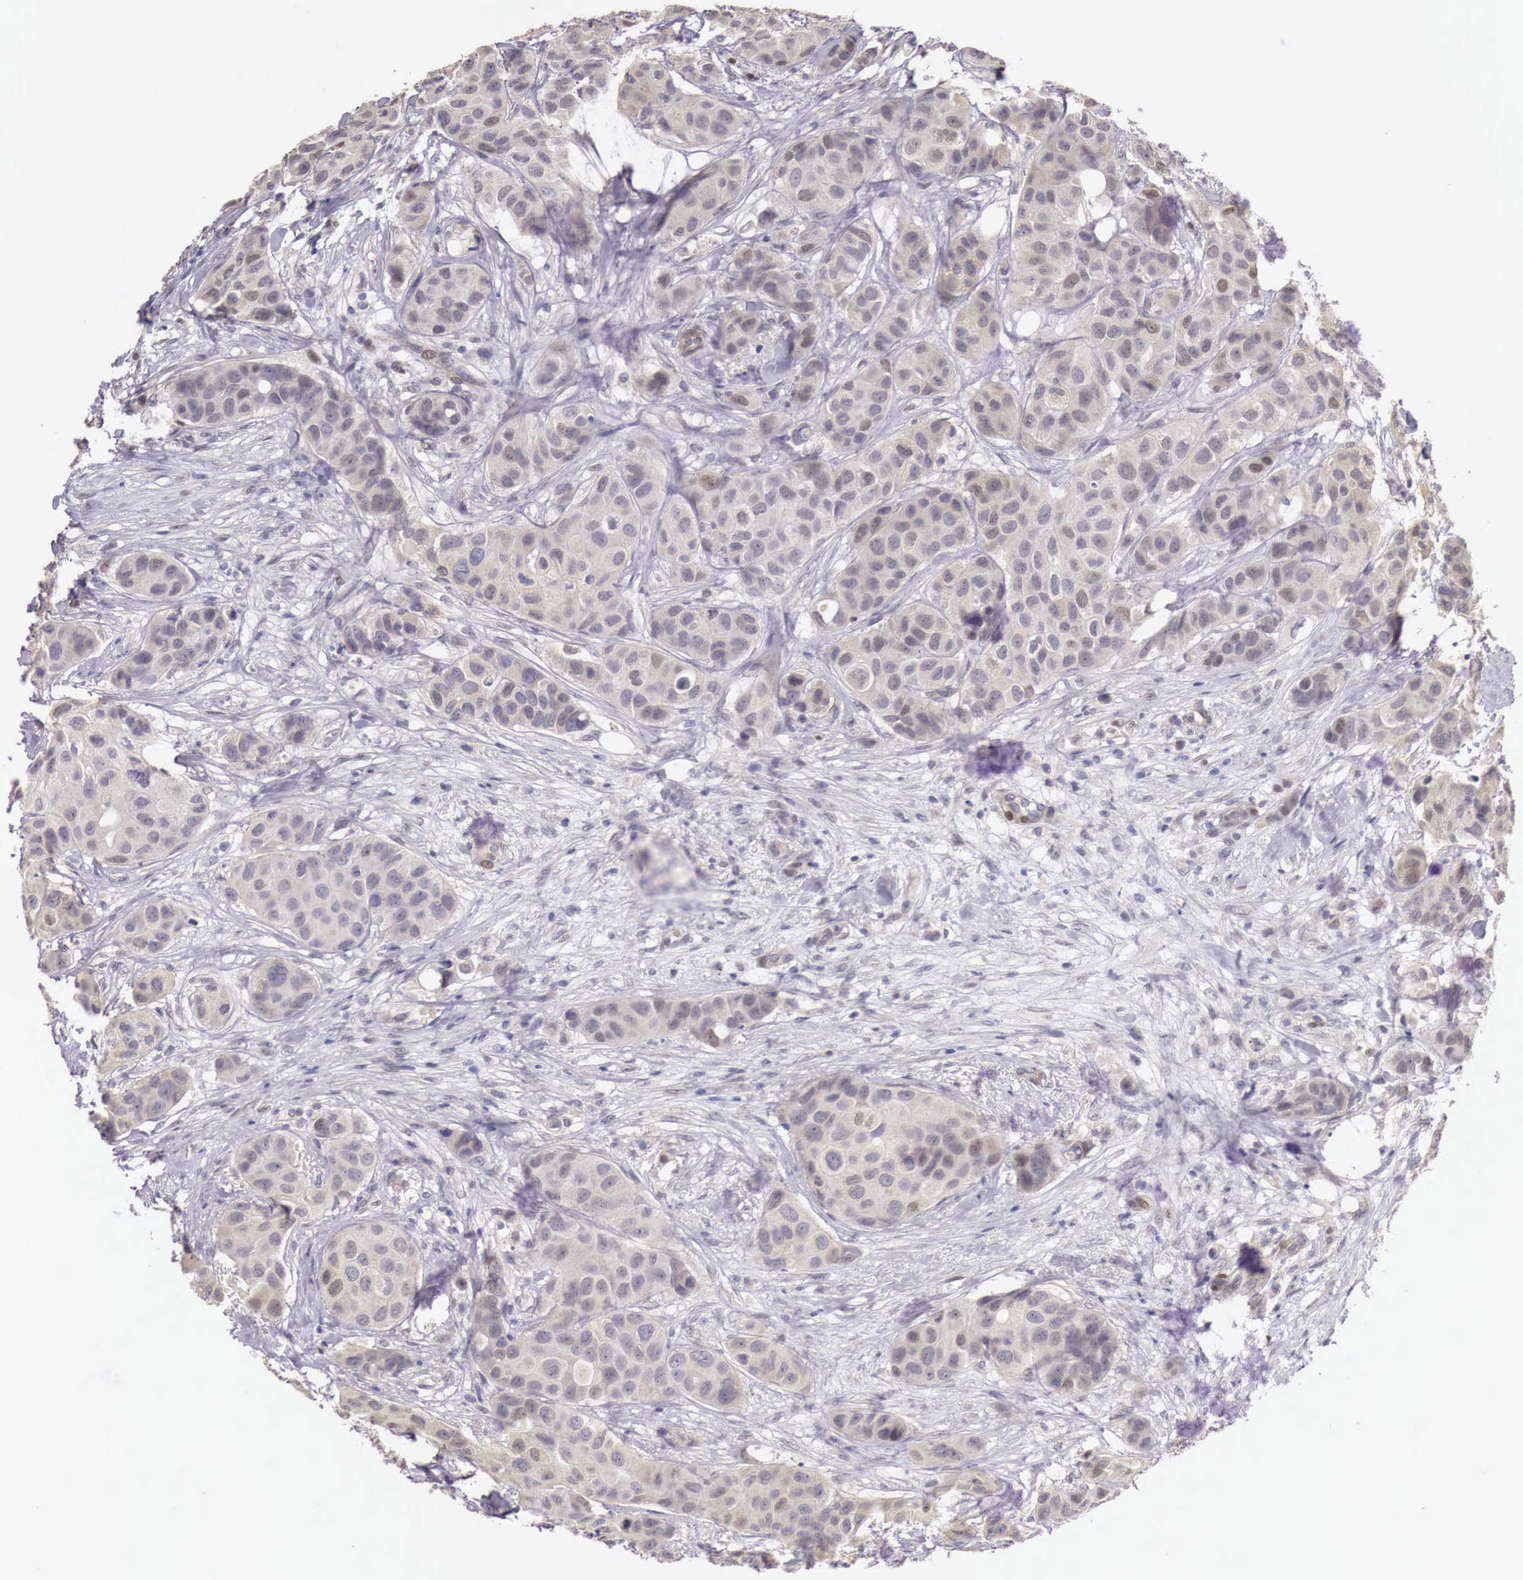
{"staining": {"intensity": "negative", "quantity": "none", "location": "none"}, "tissue": "breast cancer", "cell_type": "Tumor cells", "image_type": "cancer", "snomed": [{"axis": "morphology", "description": "Duct carcinoma"}, {"axis": "topography", "description": "Breast"}], "caption": "High magnification brightfield microscopy of intraductal carcinoma (breast) stained with DAB (3,3'-diaminobenzidine) (brown) and counterstained with hematoxylin (blue): tumor cells show no significant expression.", "gene": "ENOX2", "patient": {"sex": "female", "age": 68}}